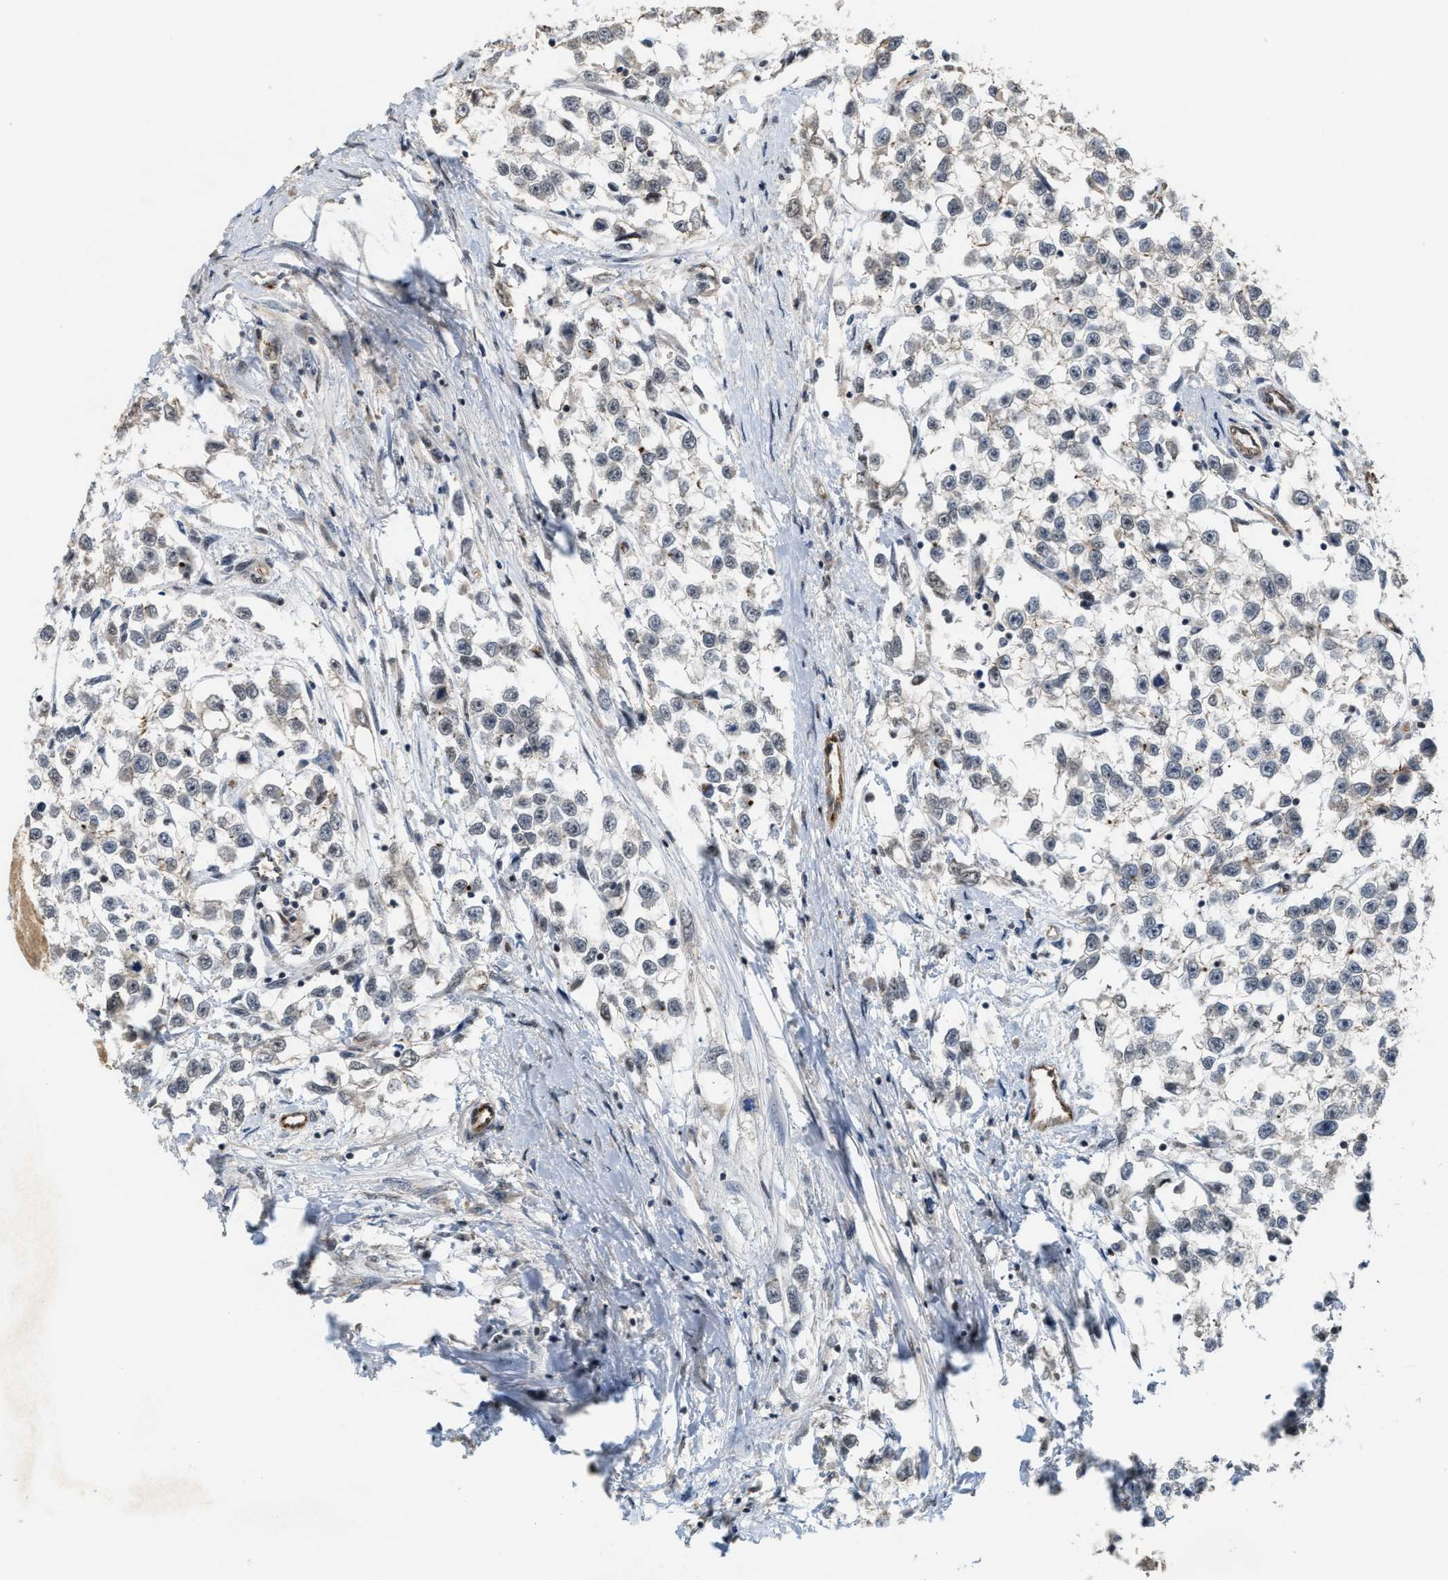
{"staining": {"intensity": "negative", "quantity": "none", "location": "none"}, "tissue": "testis cancer", "cell_type": "Tumor cells", "image_type": "cancer", "snomed": [{"axis": "morphology", "description": "Seminoma, NOS"}, {"axis": "morphology", "description": "Carcinoma, Embryonal, NOS"}, {"axis": "topography", "description": "Testis"}], "caption": "Tumor cells are negative for brown protein staining in embryonal carcinoma (testis).", "gene": "DPF2", "patient": {"sex": "male", "age": 51}}